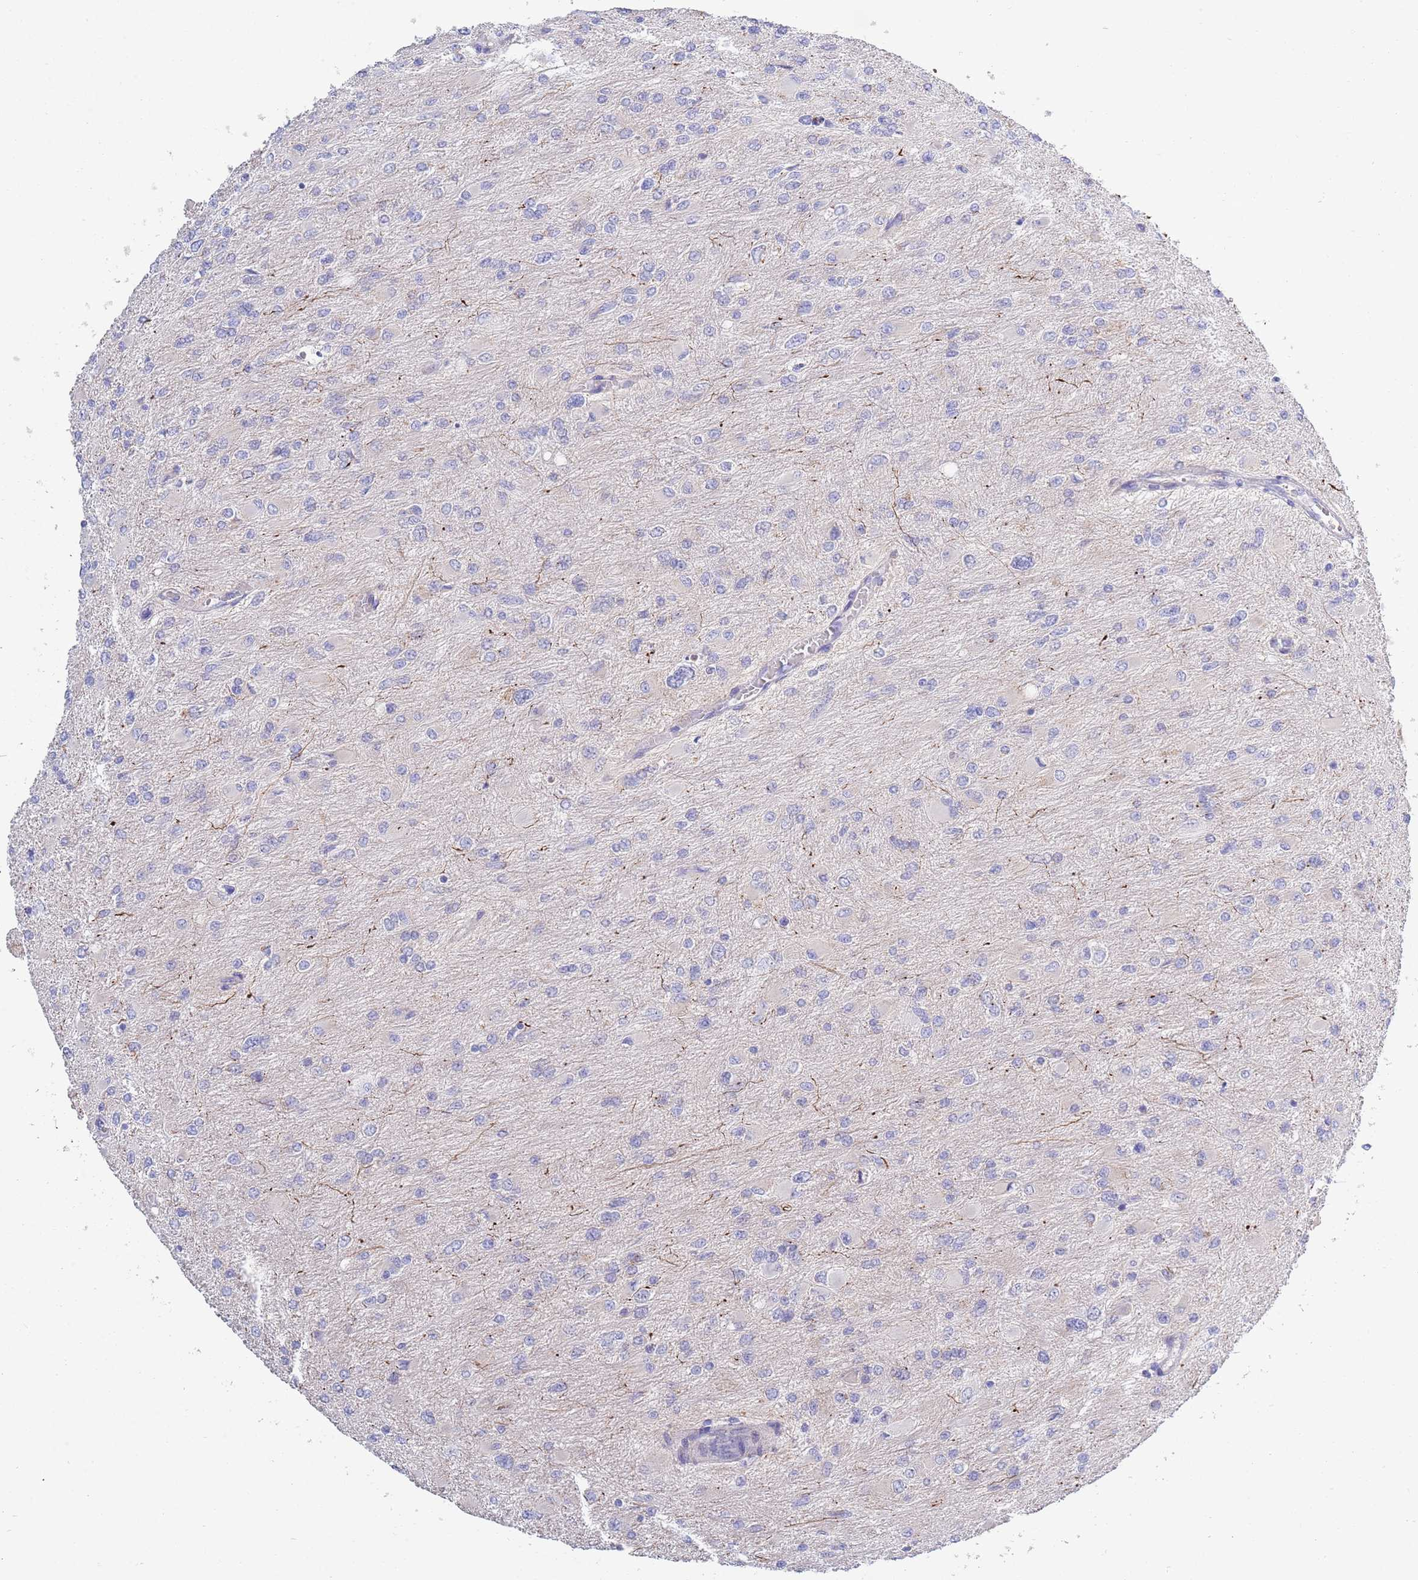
{"staining": {"intensity": "negative", "quantity": "none", "location": "none"}, "tissue": "glioma", "cell_type": "Tumor cells", "image_type": "cancer", "snomed": [{"axis": "morphology", "description": "Glioma, malignant, High grade"}, {"axis": "topography", "description": "Cerebral cortex"}], "caption": "A high-resolution photomicrograph shows immunohistochemistry staining of glioma, which reveals no significant positivity in tumor cells.", "gene": "EMC8", "patient": {"sex": "female", "age": 36}}